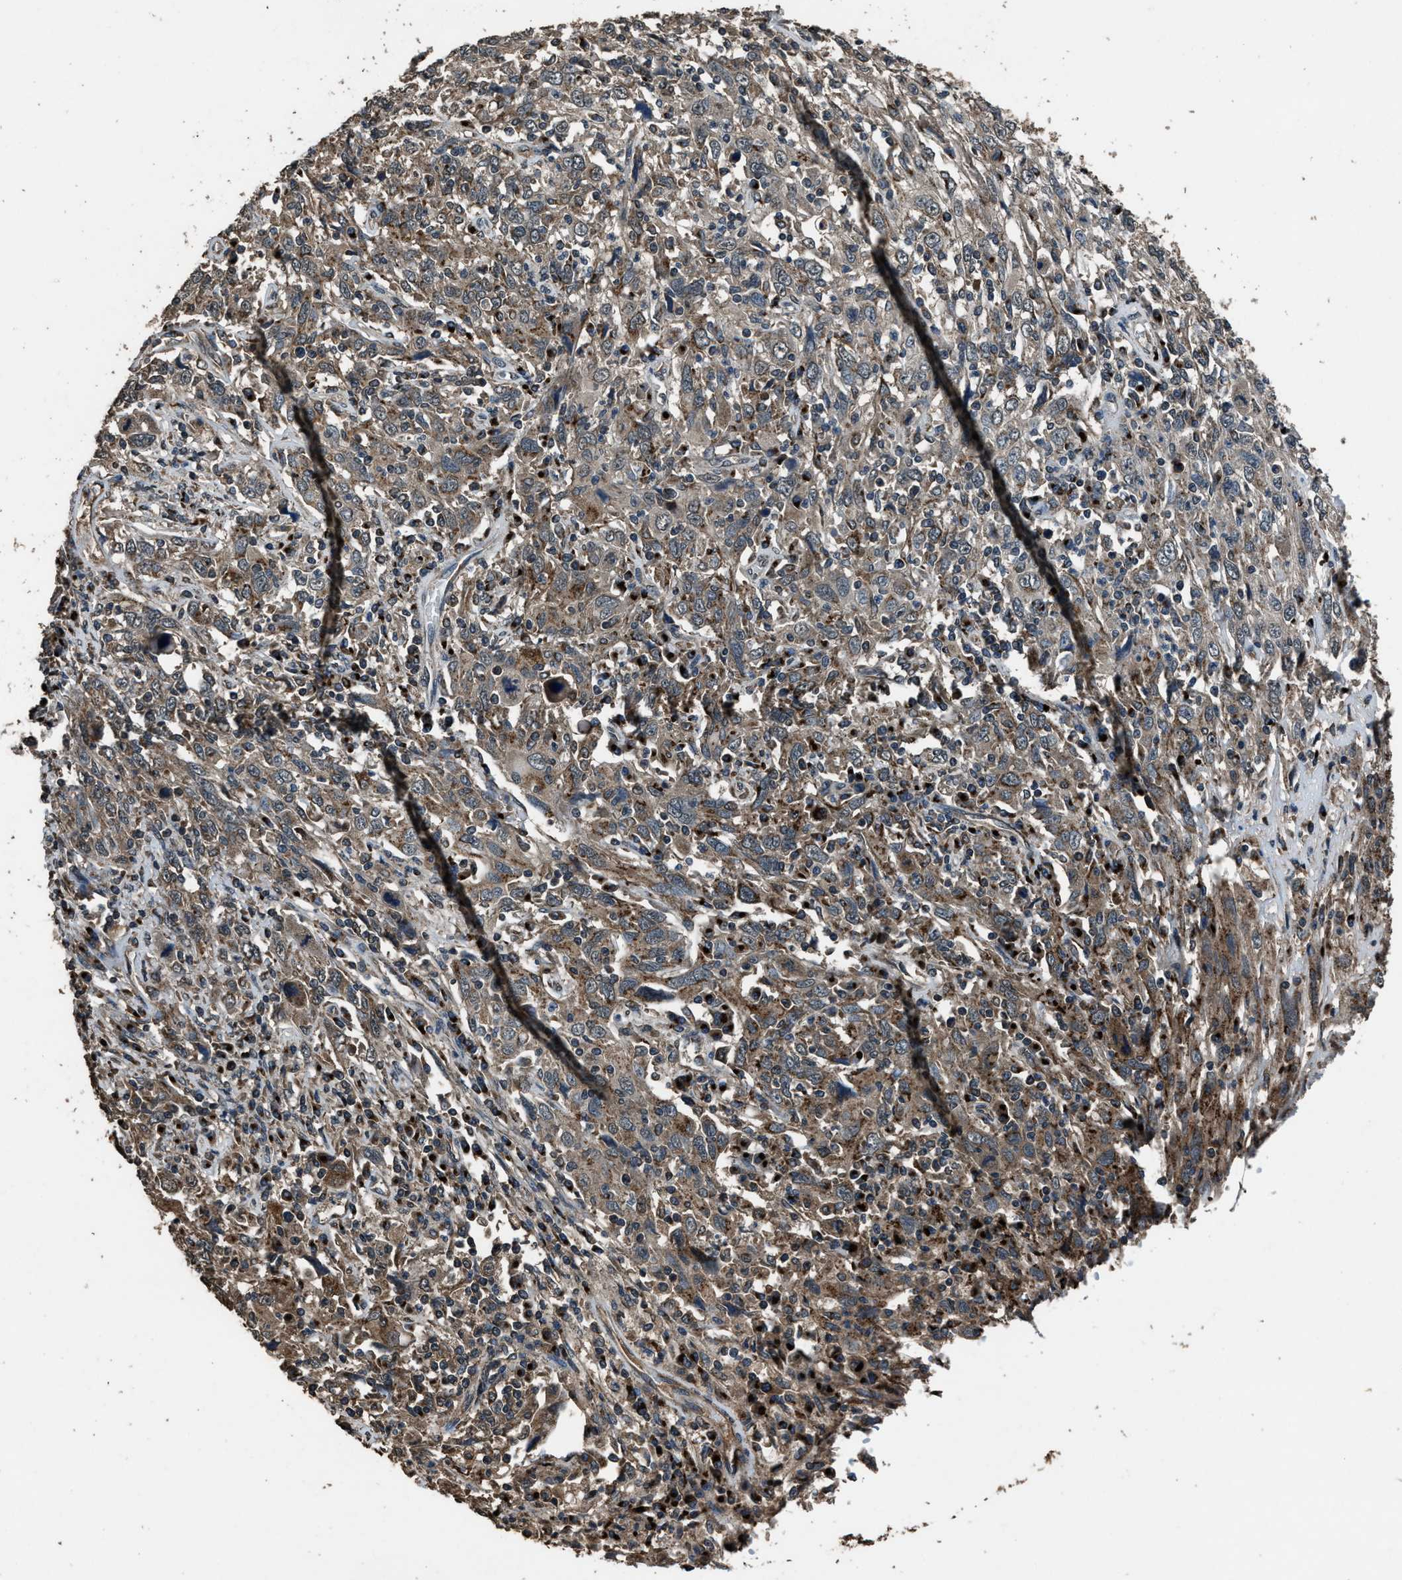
{"staining": {"intensity": "moderate", "quantity": ">75%", "location": "cytoplasmic/membranous"}, "tissue": "cervical cancer", "cell_type": "Tumor cells", "image_type": "cancer", "snomed": [{"axis": "morphology", "description": "Squamous cell carcinoma, NOS"}, {"axis": "topography", "description": "Cervix"}], "caption": "Cervical cancer (squamous cell carcinoma) stained with immunohistochemistry (IHC) exhibits moderate cytoplasmic/membranous expression in approximately >75% of tumor cells.", "gene": "SLC38A10", "patient": {"sex": "female", "age": 46}}